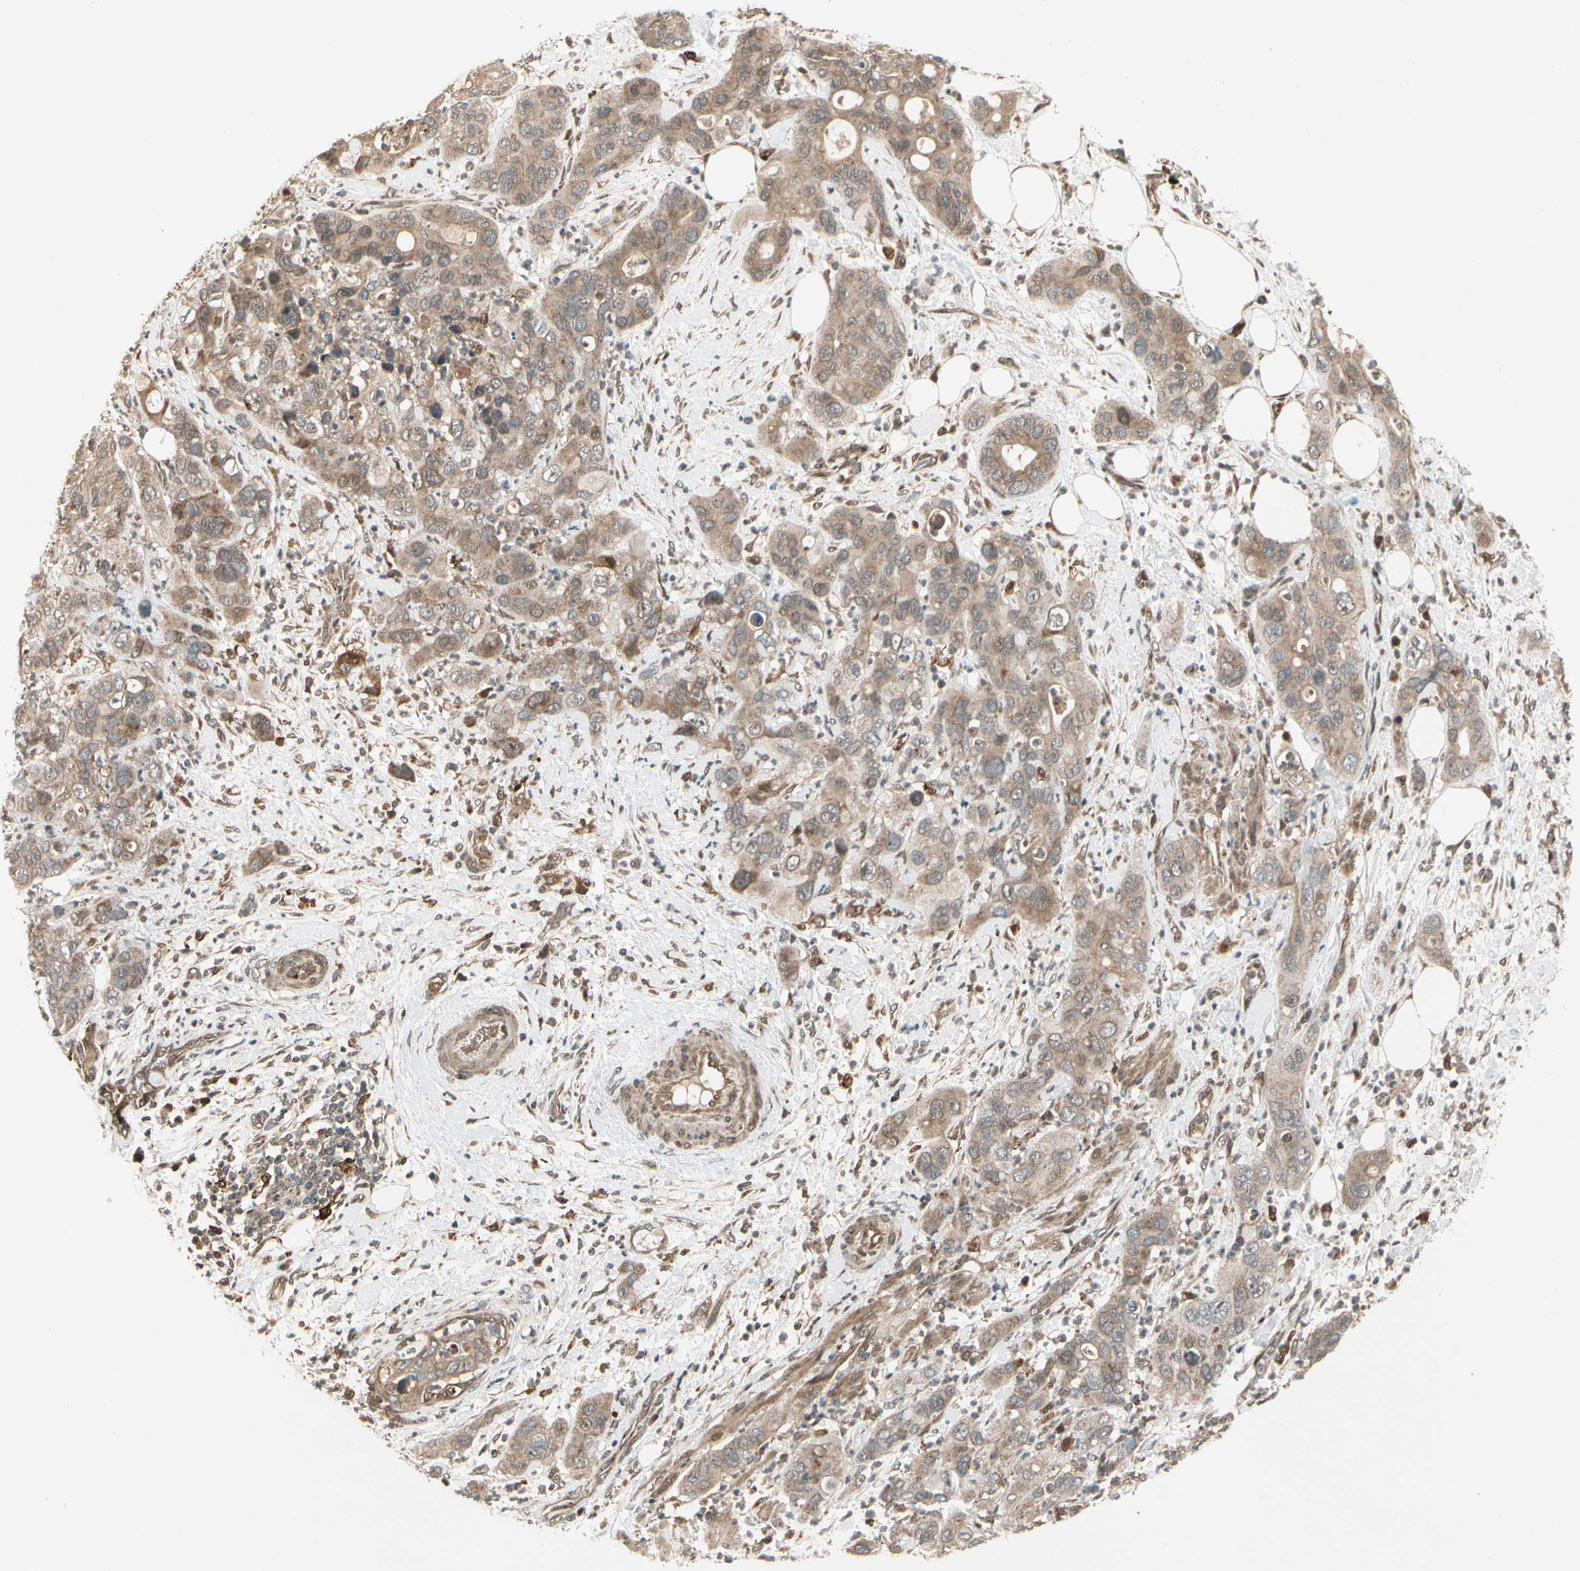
{"staining": {"intensity": "moderate", "quantity": ">75%", "location": "cytoplasmic/membranous"}, "tissue": "pancreatic cancer", "cell_type": "Tumor cells", "image_type": "cancer", "snomed": [{"axis": "morphology", "description": "Adenocarcinoma, NOS"}, {"axis": "topography", "description": "Pancreas"}], "caption": "The histopathology image shows a brown stain indicating the presence of a protein in the cytoplasmic/membranous of tumor cells in pancreatic cancer (adenocarcinoma).", "gene": "GLUL", "patient": {"sex": "female", "age": 71}}